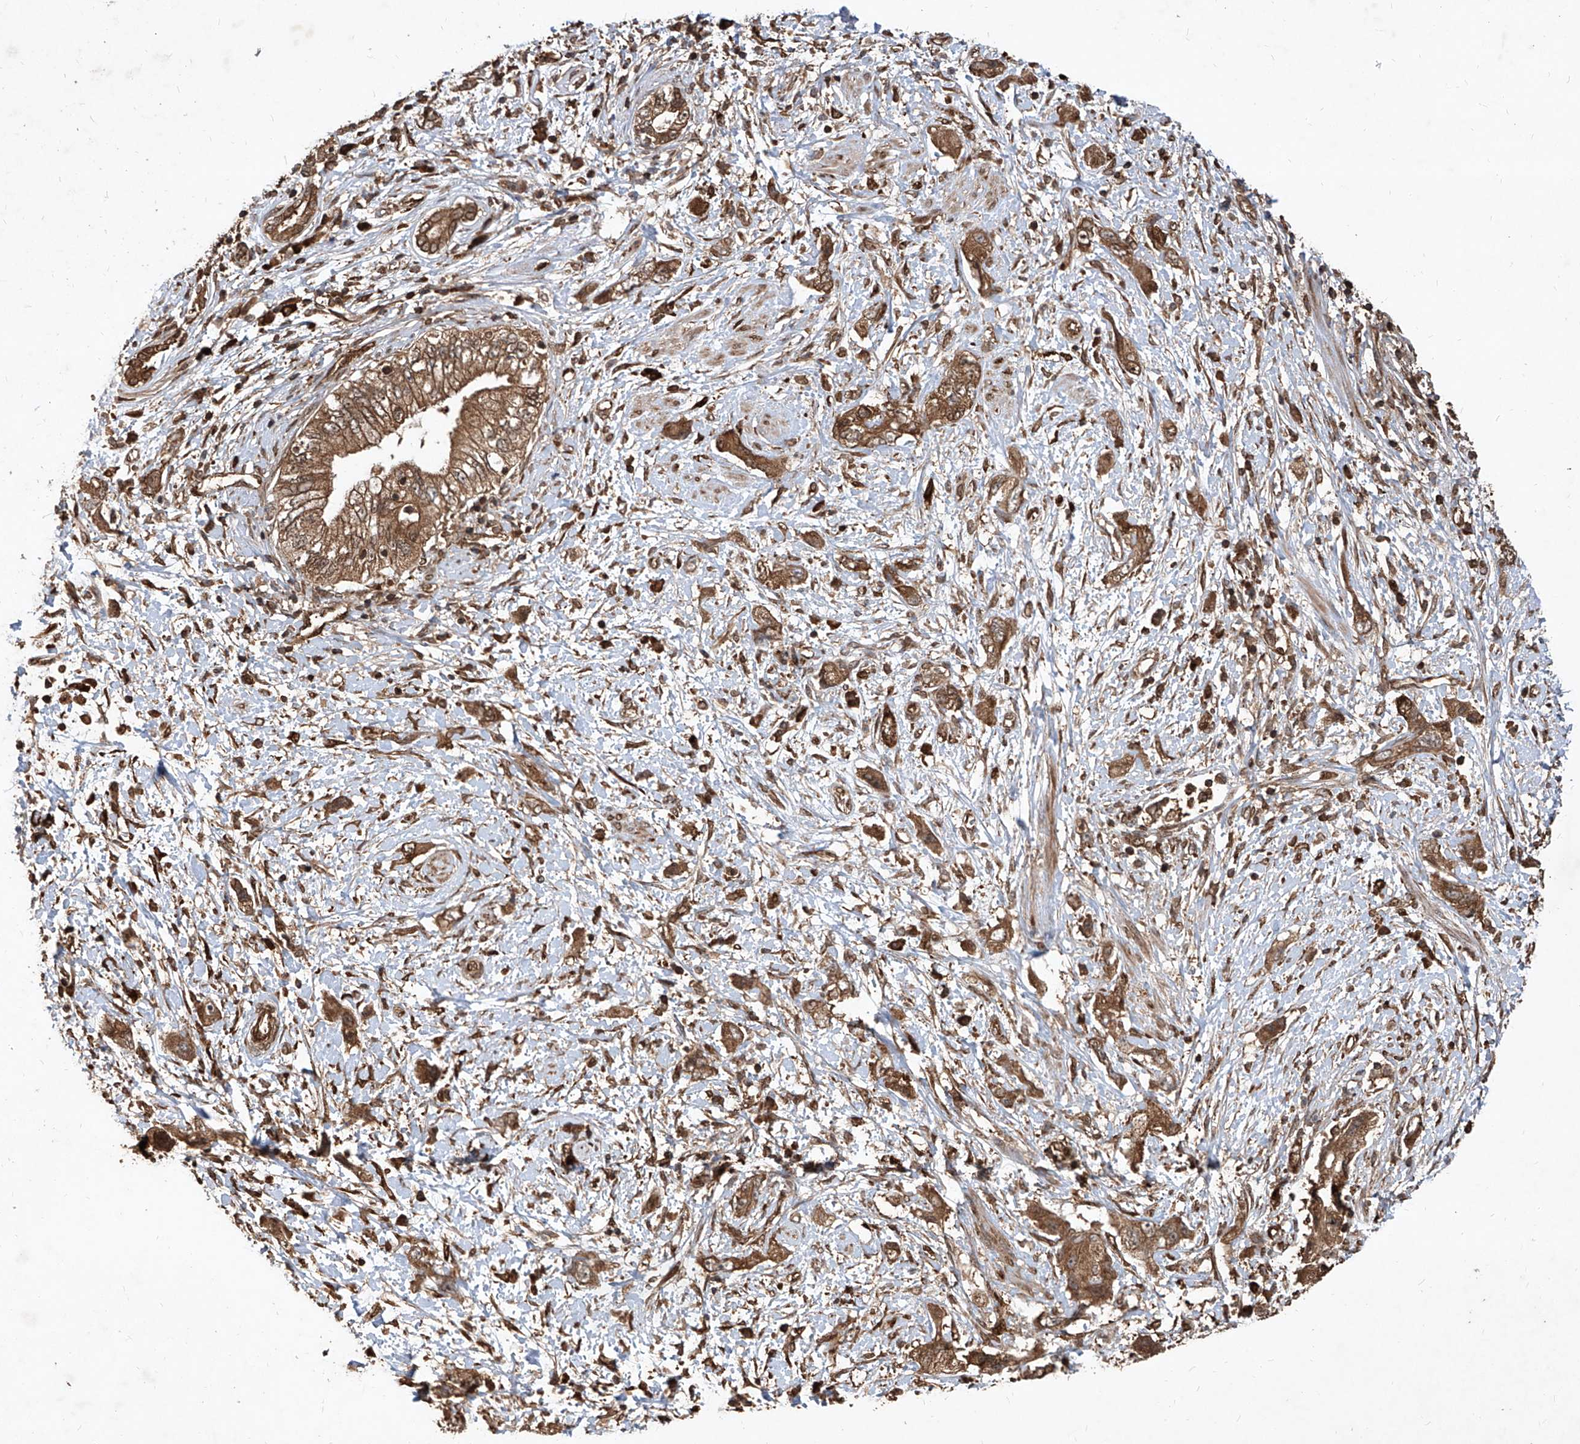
{"staining": {"intensity": "moderate", "quantity": ">75%", "location": "cytoplasmic/membranous"}, "tissue": "pancreatic cancer", "cell_type": "Tumor cells", "image_type": "cancer", "snomed": [{"axis": "morphology", "description": "Adenocarcinoma, NOS"}, {"axis": "topography", "description": "Pancreas"}], "caption": "A brown stain highlights moderate cytoplasmic/membranous expression of a protein in human pancreatic cancer (adenocarcinoma) tumor cells.", "gene": "MAGED2", "patient": {"sex": "female", "age": 73}}